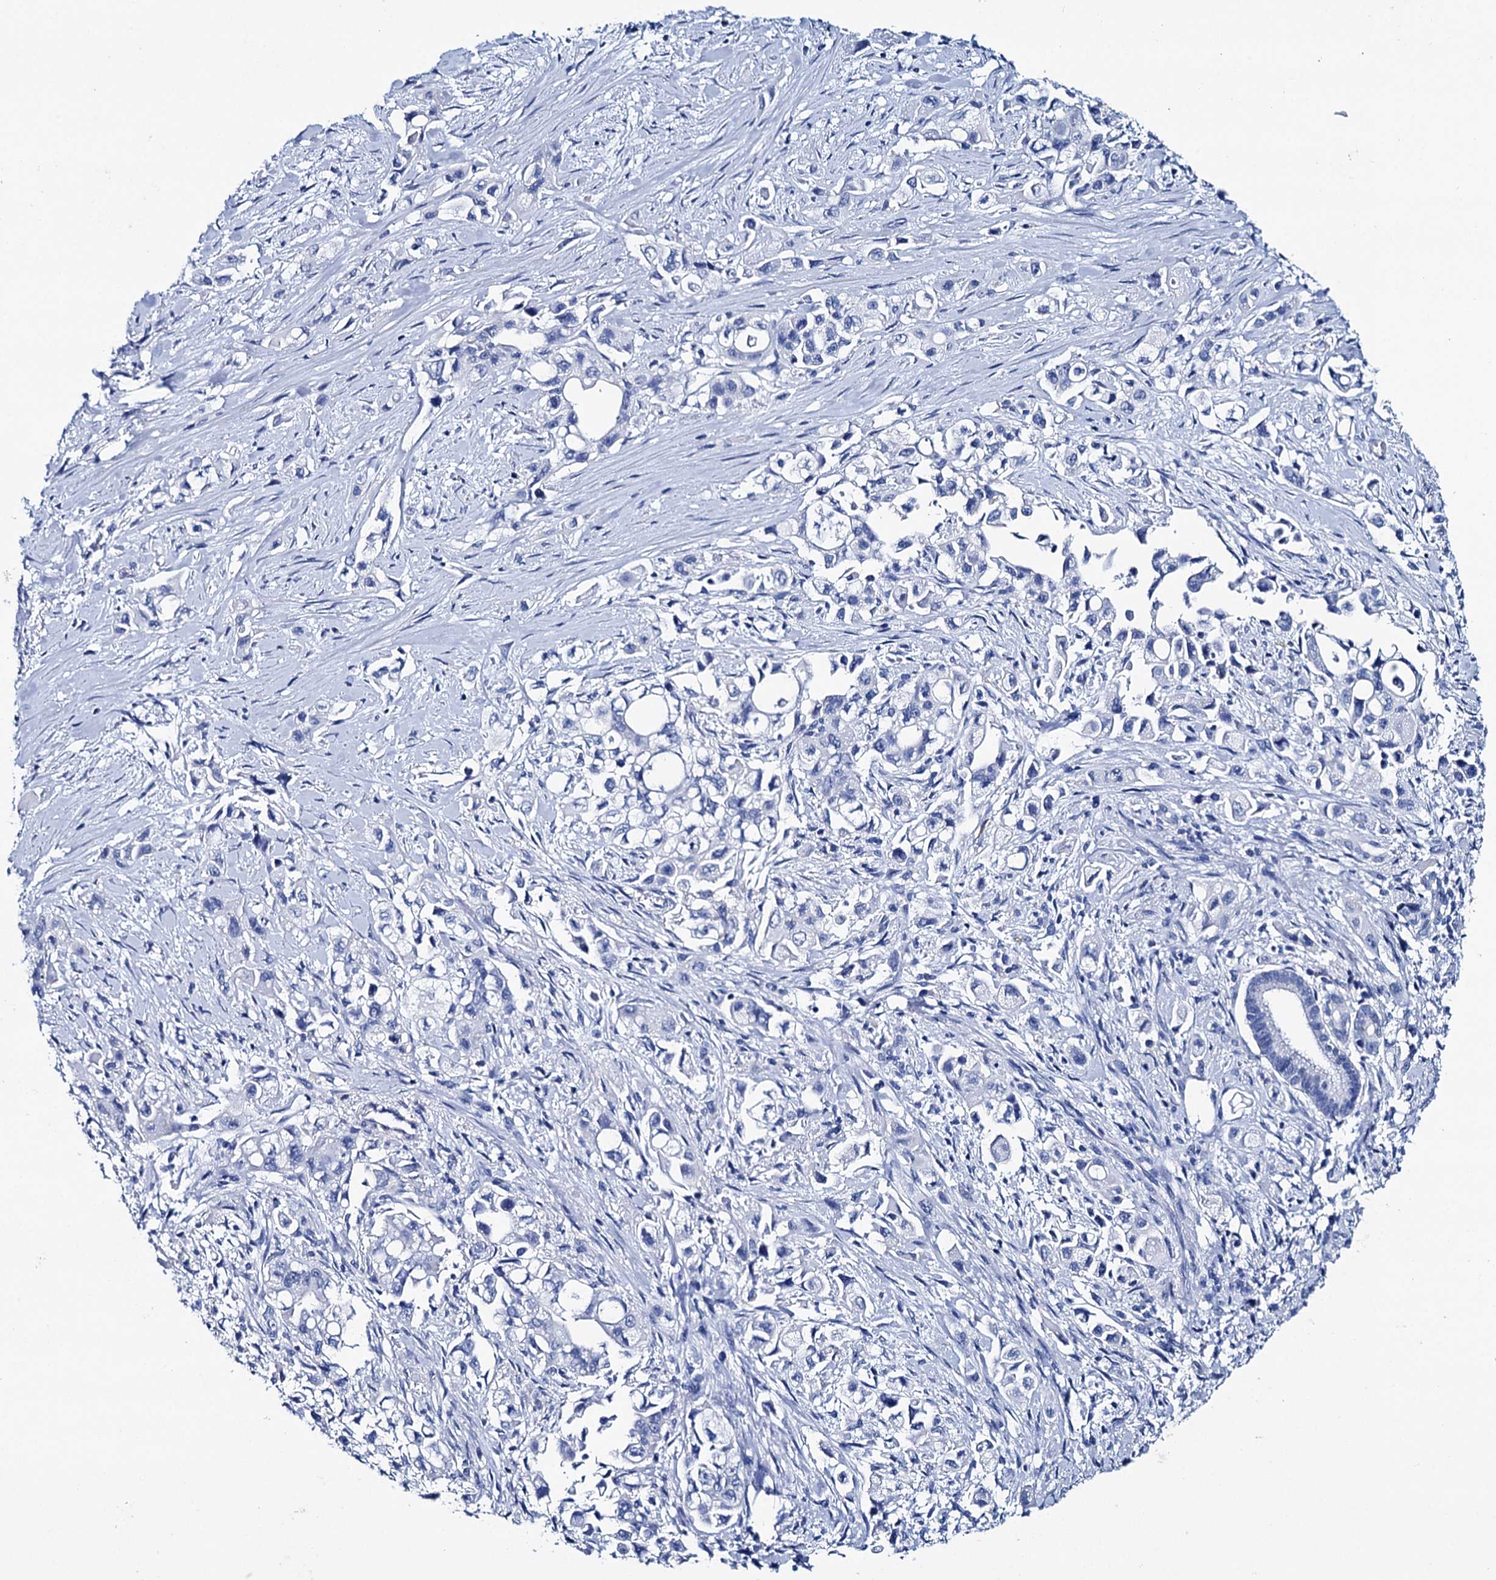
{"staining": {"intensity": "negative", "quantity": "none", "location": "none"}, "tissue": "pancreatic cancer", "cell_type": "Tumor cells", "image_type": "cancer", "snomed": [{"axis": "morphology", "description": "Adenocarcinoma, NOS"}, {"axis": "topography", "description": "Pancreas"}], "caption": "DAB immunohistochemical staining of human adenocarcinoma (pancreatic) demonstrates no significant positivity in tumor cells.", "gene": "BRINP1", "patient": {"sex": "female", "age": 66}}